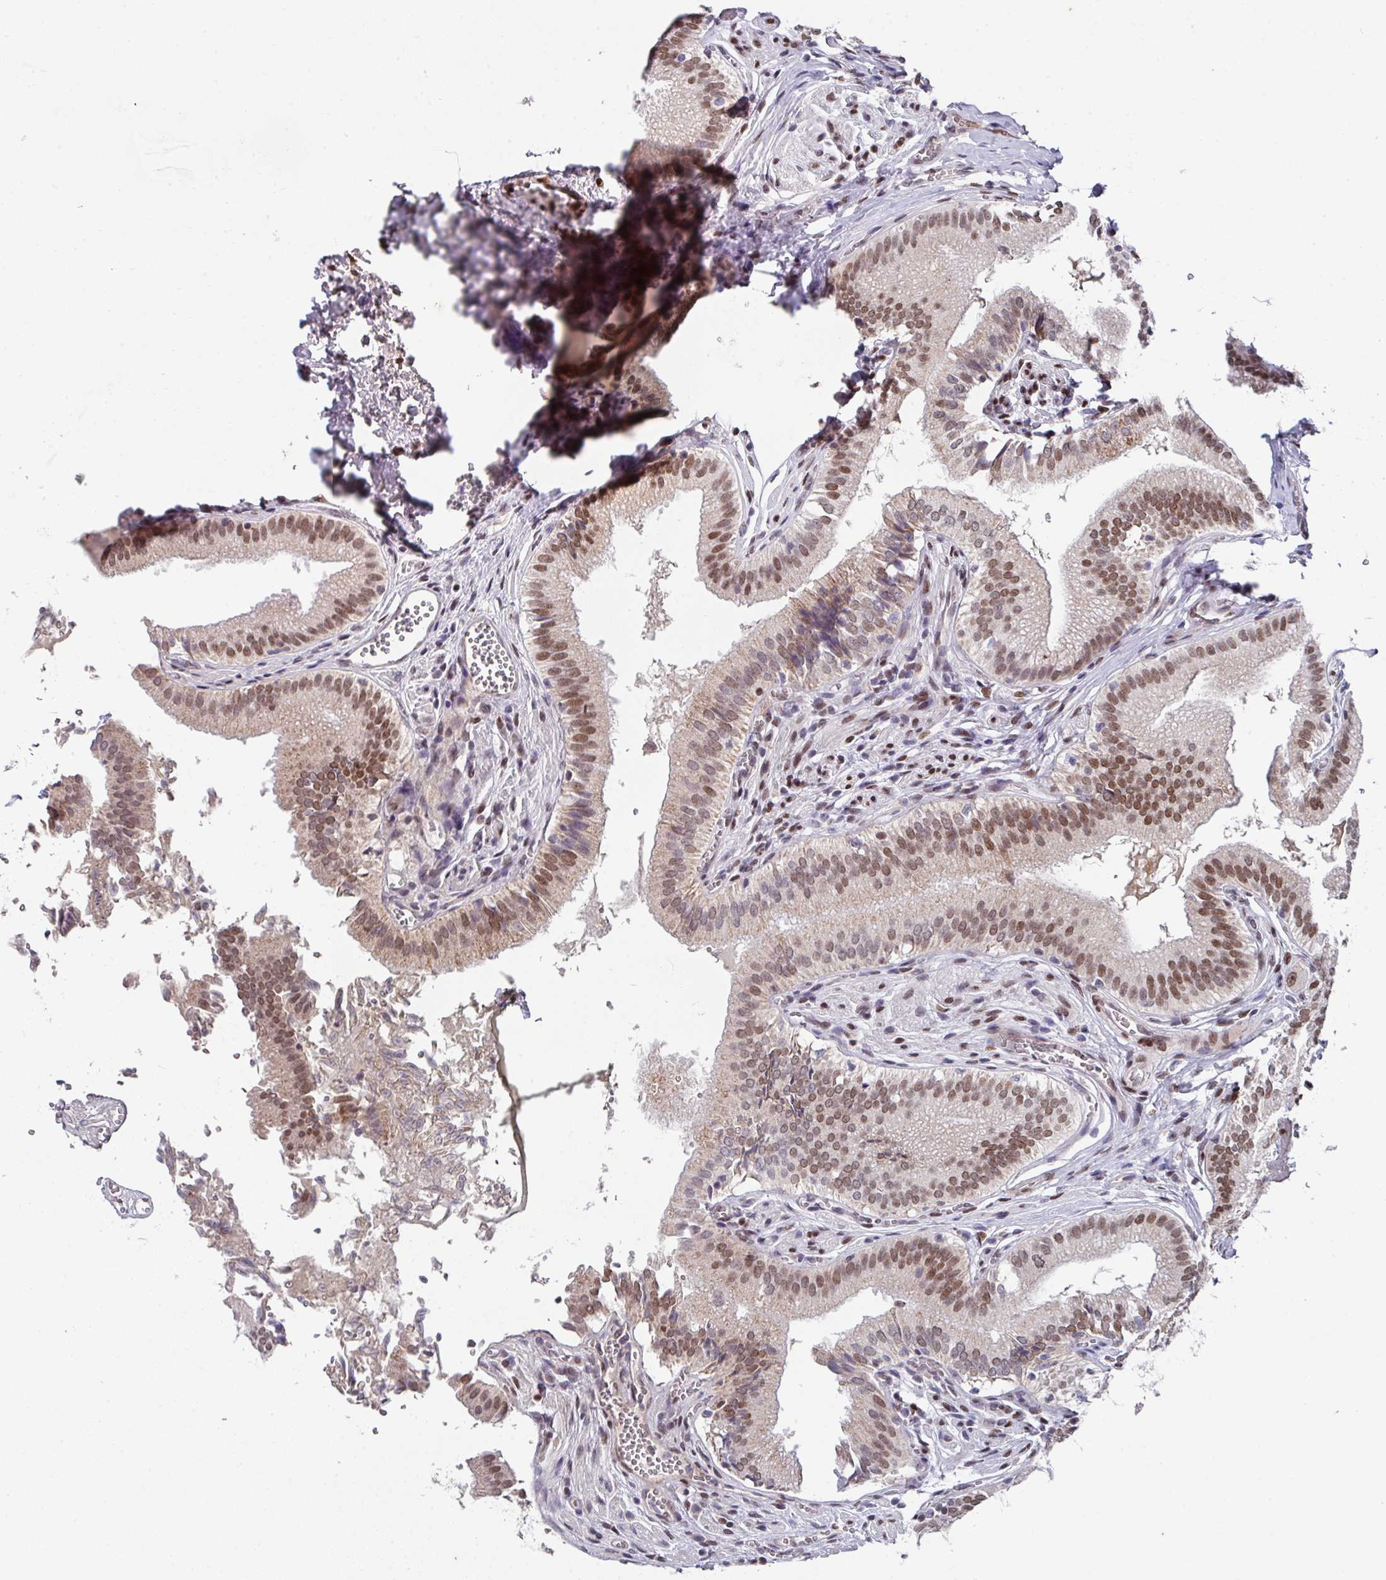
{"staining": {"intensity": "strong", "quantity": "25%-75%", "location": "nuclear"}, "tissue": "gallbladder", "cell_type": "Glandular cells", "image_type": "normal", "snomed": [{"axis": "morphology", "description": "Normal tissue, NOS"}, {"axis": "topography", "description": "Gallbladder"}, {"axis": "topography", "description": "Peripheral nerve tissue"}], "caption": "A histopathology image of gallbladder stained for a protein reveals strong nuclear brown staining in glandular cells.", "gene": "CBX7", "patient": {"sex": "male", "age": 17}}